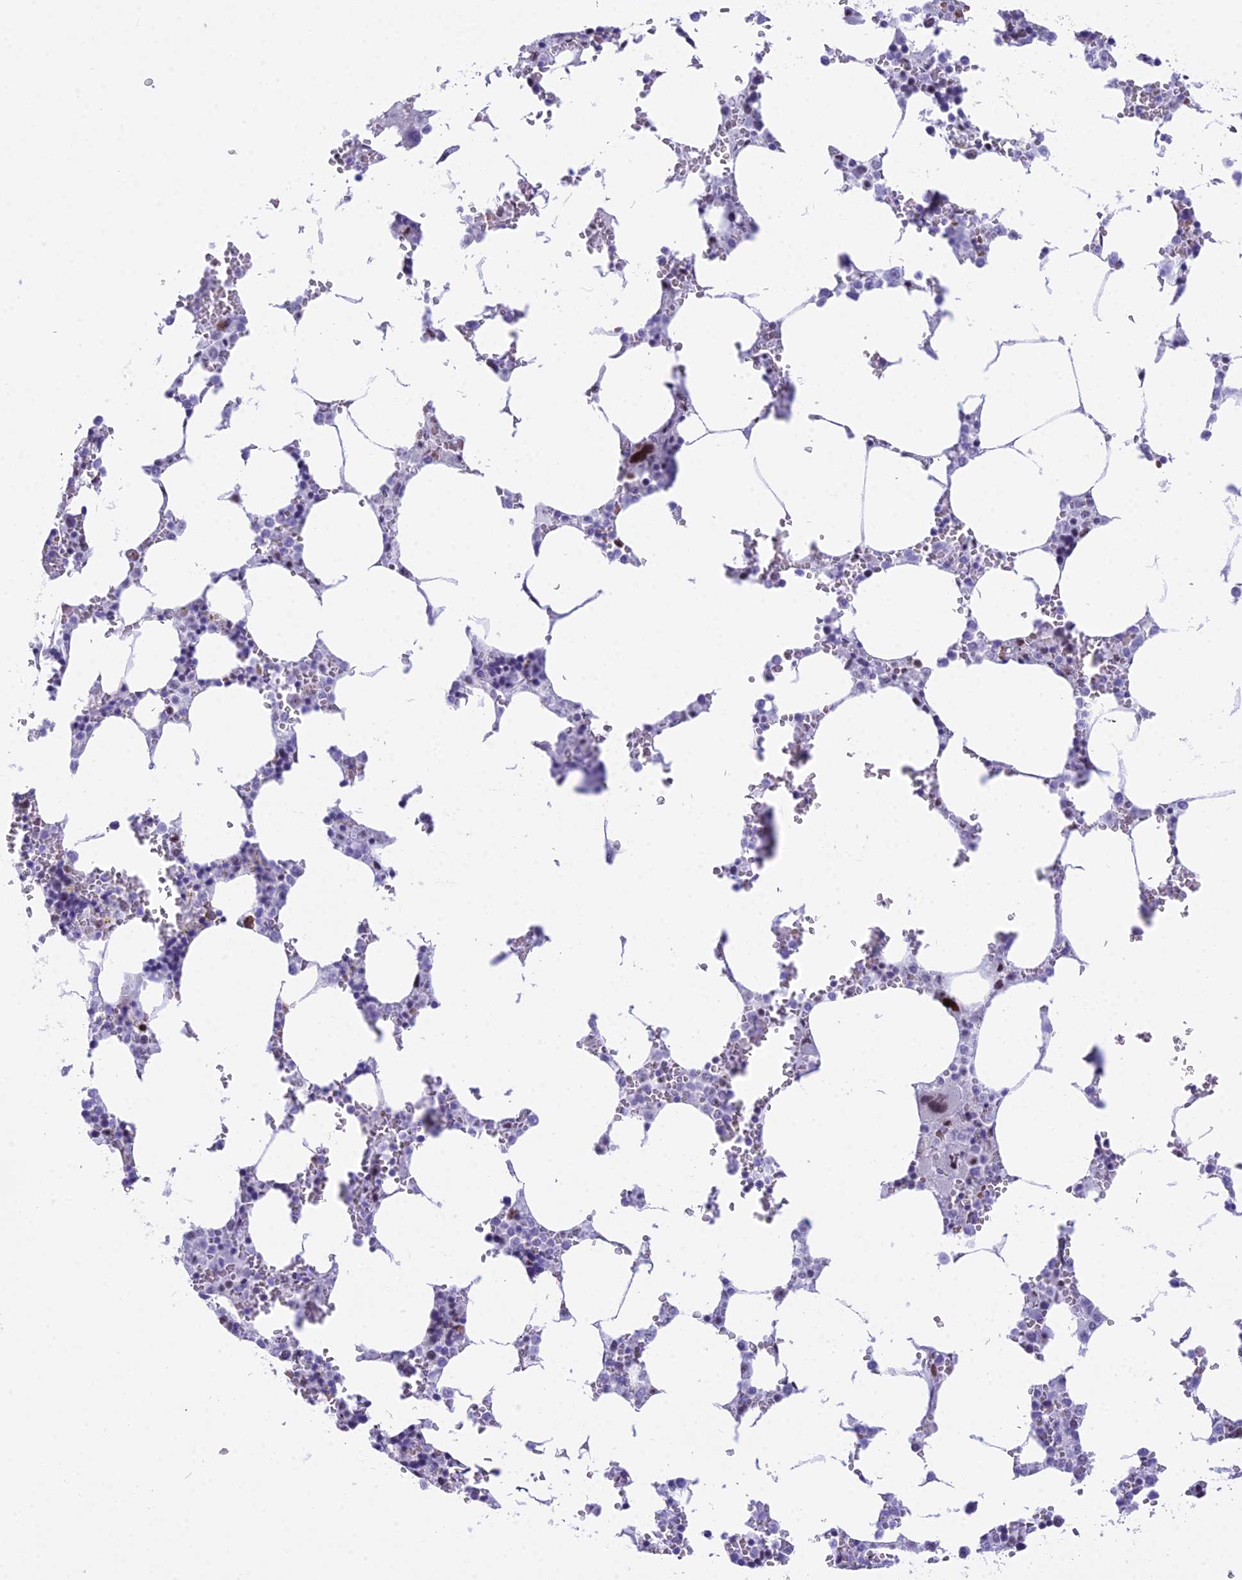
{"staining": {"intensity": "negative", "quantity": "none", "location": "none"}, "tissue": "bone marrow", "cell_type": "Hematopoietic cells", "image_type": "normal", "snomed": [{"axis": "morphology", "description": "Normal tissue, NOS"}, {"axis": "topography", "description": "Bone marrow"}], "caption": "The micrograph reveals no significant expression in hematopoietic cells of bone marrow.", "gene": "RNPS1", "patient": {"sex": "male", "age": 64}}